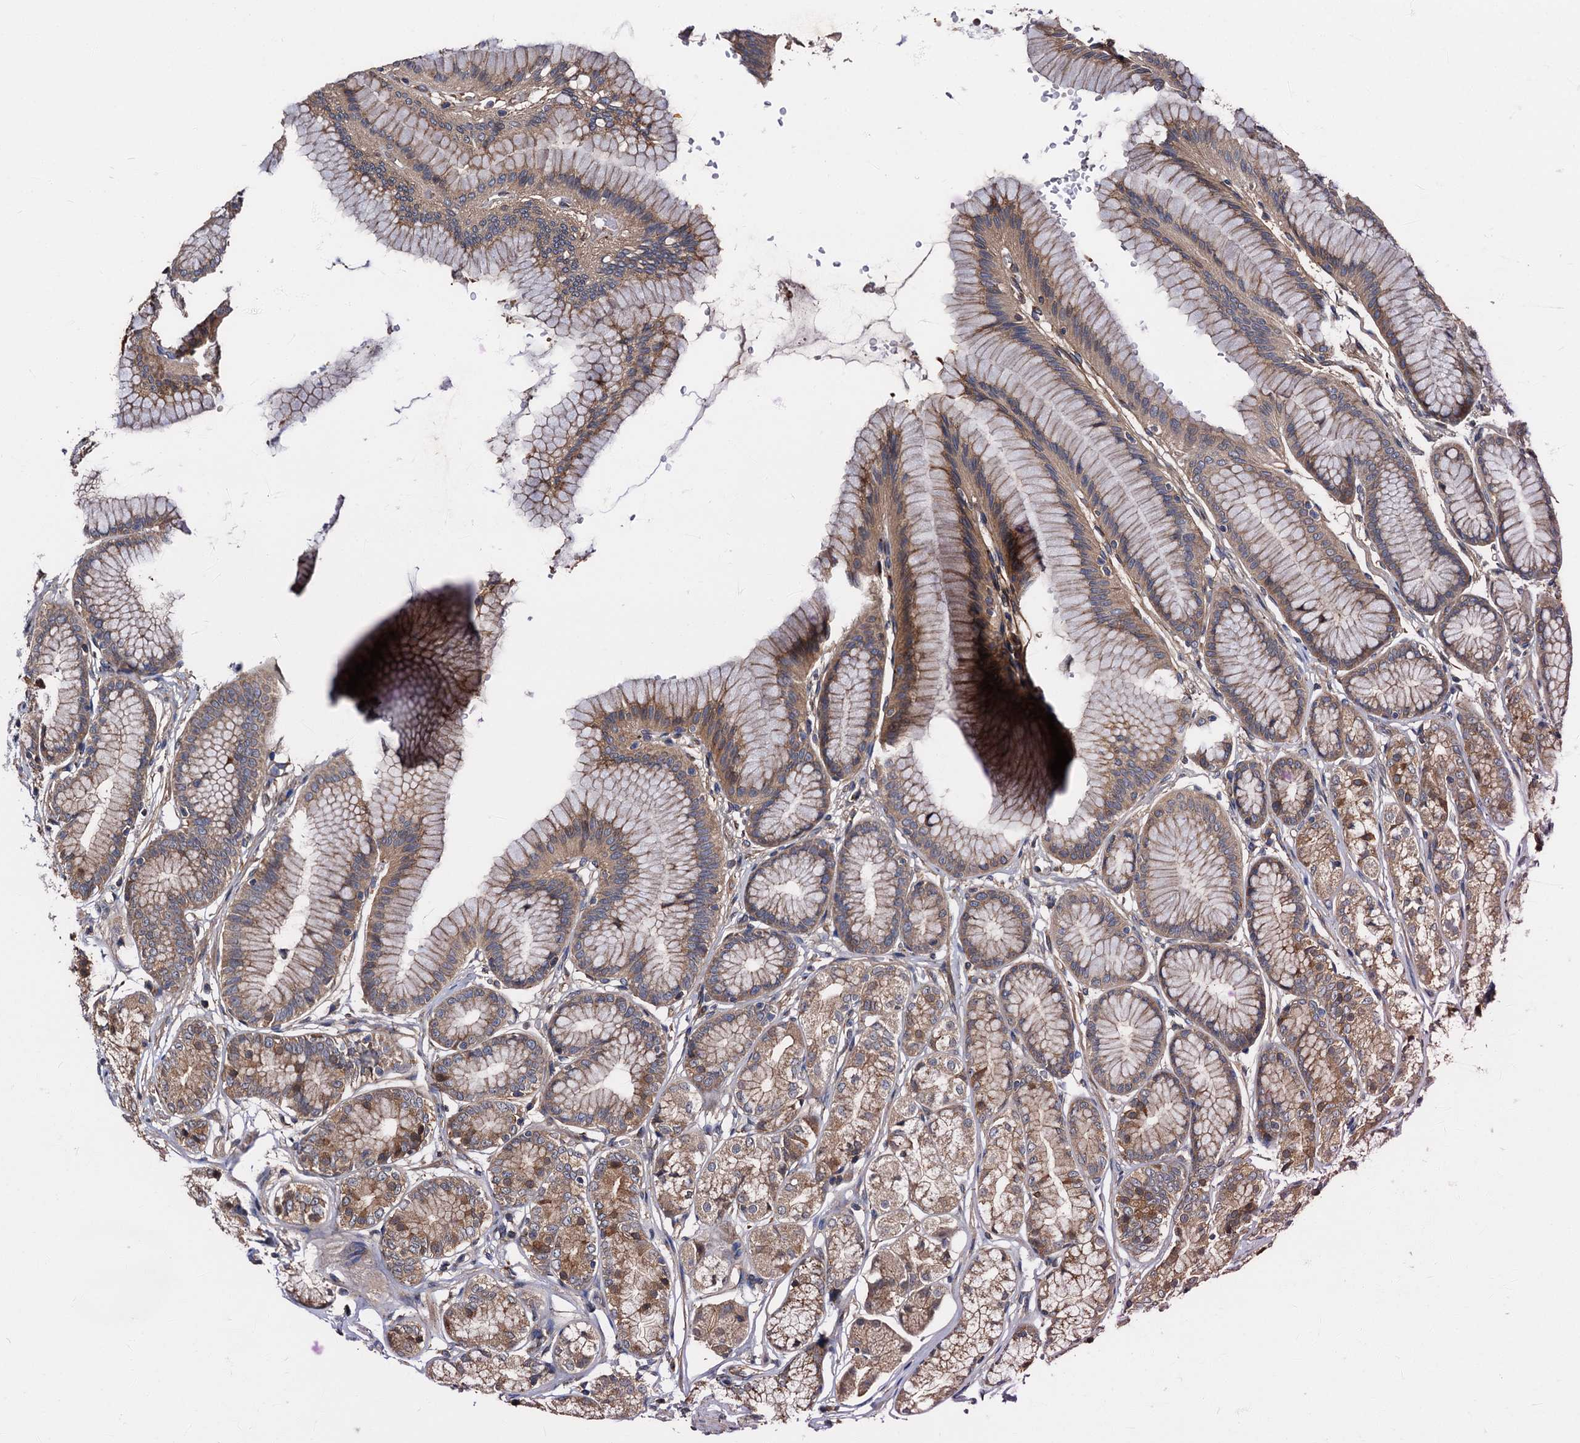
{"staining": {"intensity": "moderate", "quantity": ">75%", "location": "cytoplasmic/membranous"}, "tissue": "stomach", "cell_type": "Glandular cells", "image_type": "normal", "snomed": [{"axis": "morphology", "description": "Normal tissue, NOS"}, {"axis": "morphology", "description": "Adenocarcinoma, NOS"}, {"axis": "morphology", "description": "Adenocarcinoma, High grade"}, {"axis": "topography", "description": "Stomach, upper"}, {"axis": "topography", "description": "Stomach"}], "caption": "Protein staining exhibits moderate cytoplasmic/membranous positivity in approximately >75% of glandular cells in normal stomach. The protein of interest is stained brown, and the nuclei are stained in blue (DAB (3,3'-diaminobenzidine) IHC with brightfield microscopy, high magnification).", "gene": "PEX5", "patient": {"sex": "female", "age": 65}}